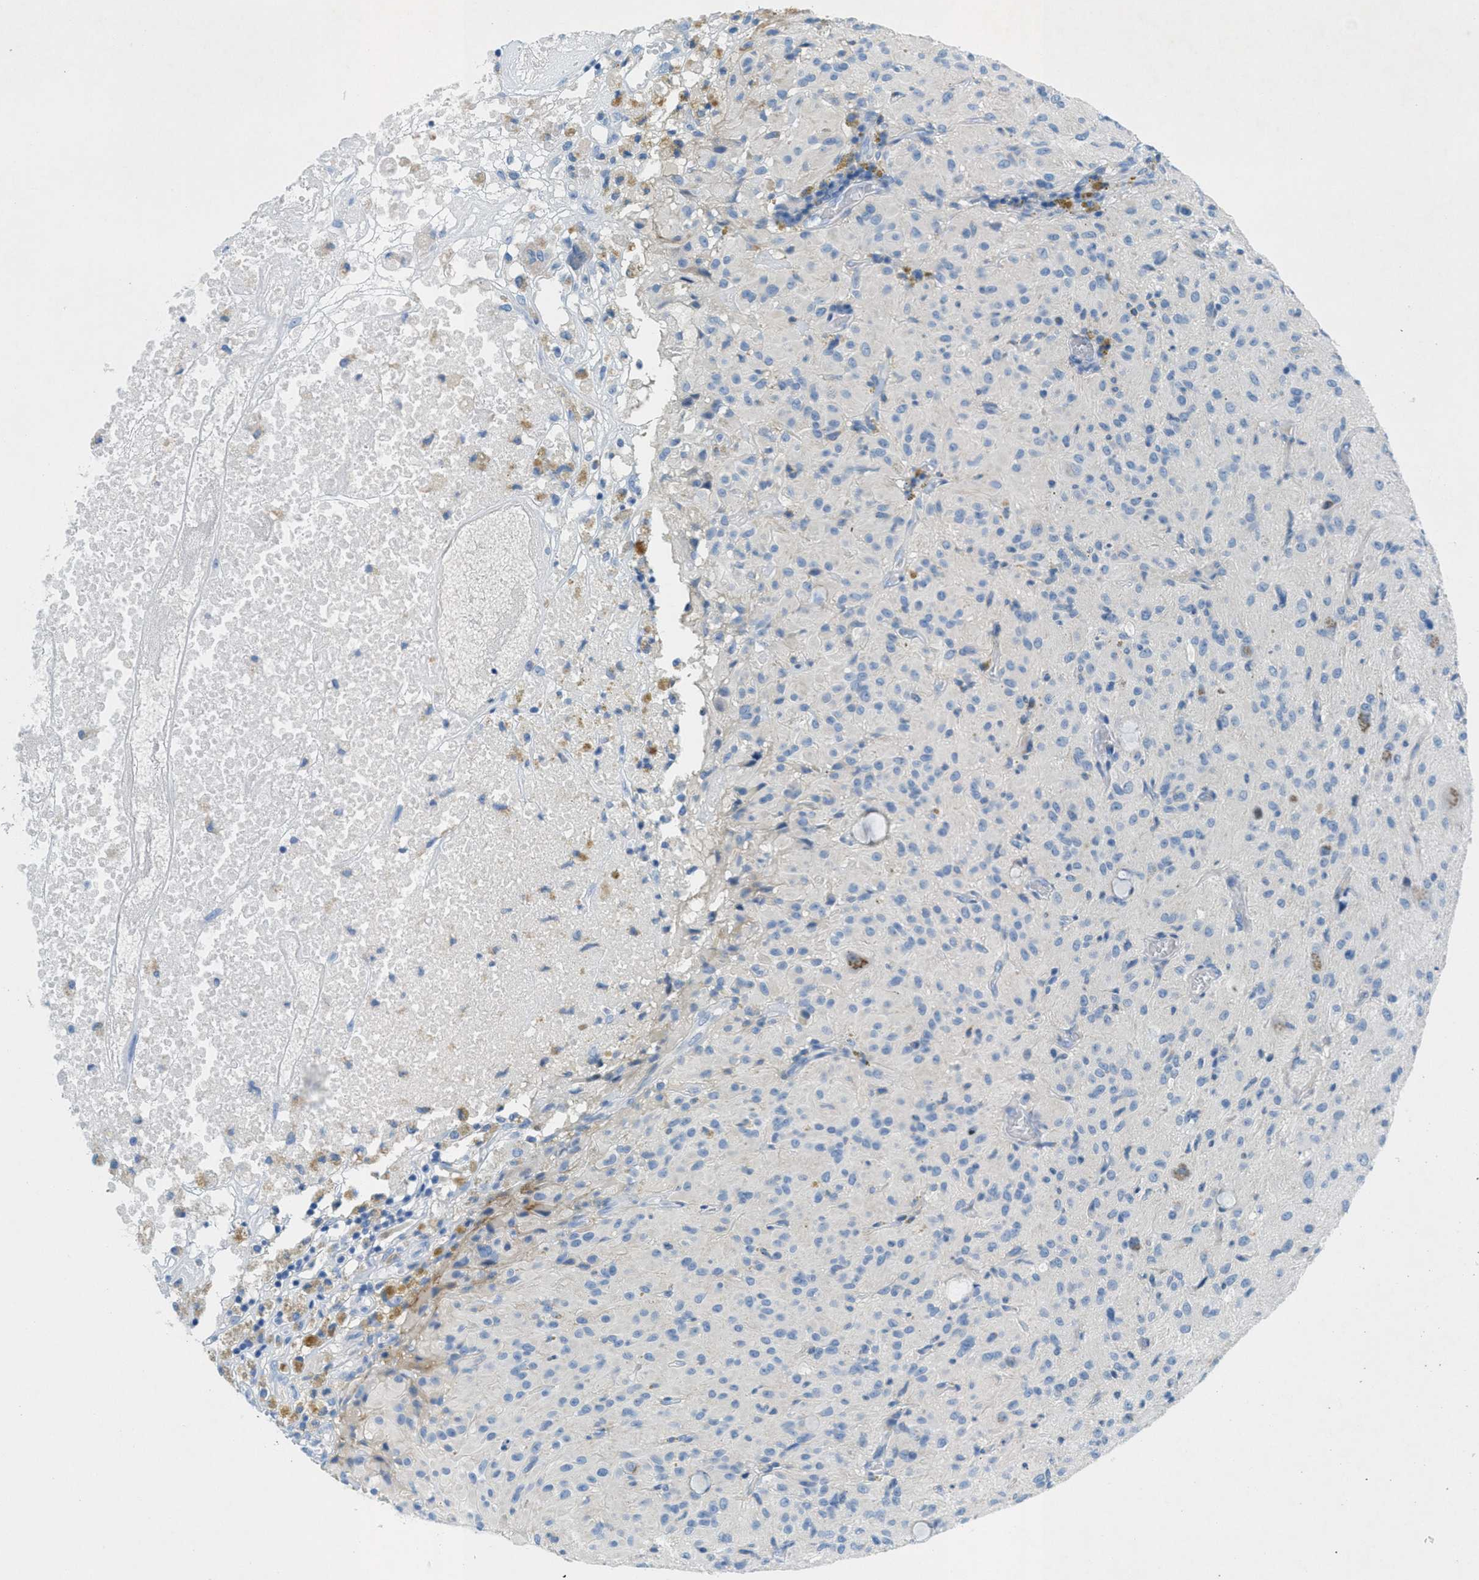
{"staining": {"intensity": "negative", "quantity": "none", "location": "none"}, "tissue": "glioma", "cell_type": "Tumor cells", "image_type": "cancer", "snomed": [{"axis": "morphology", "description": "Glioma, malignant, High grade"}, {"axis": "topography", "description": "Brain"}], "caption": "The micrograph reveals no significant positivity in tumor cells of malignant high-grade glioma.", "gene": "GALNT17", "patient": {"sex": "female", "age": 59}}